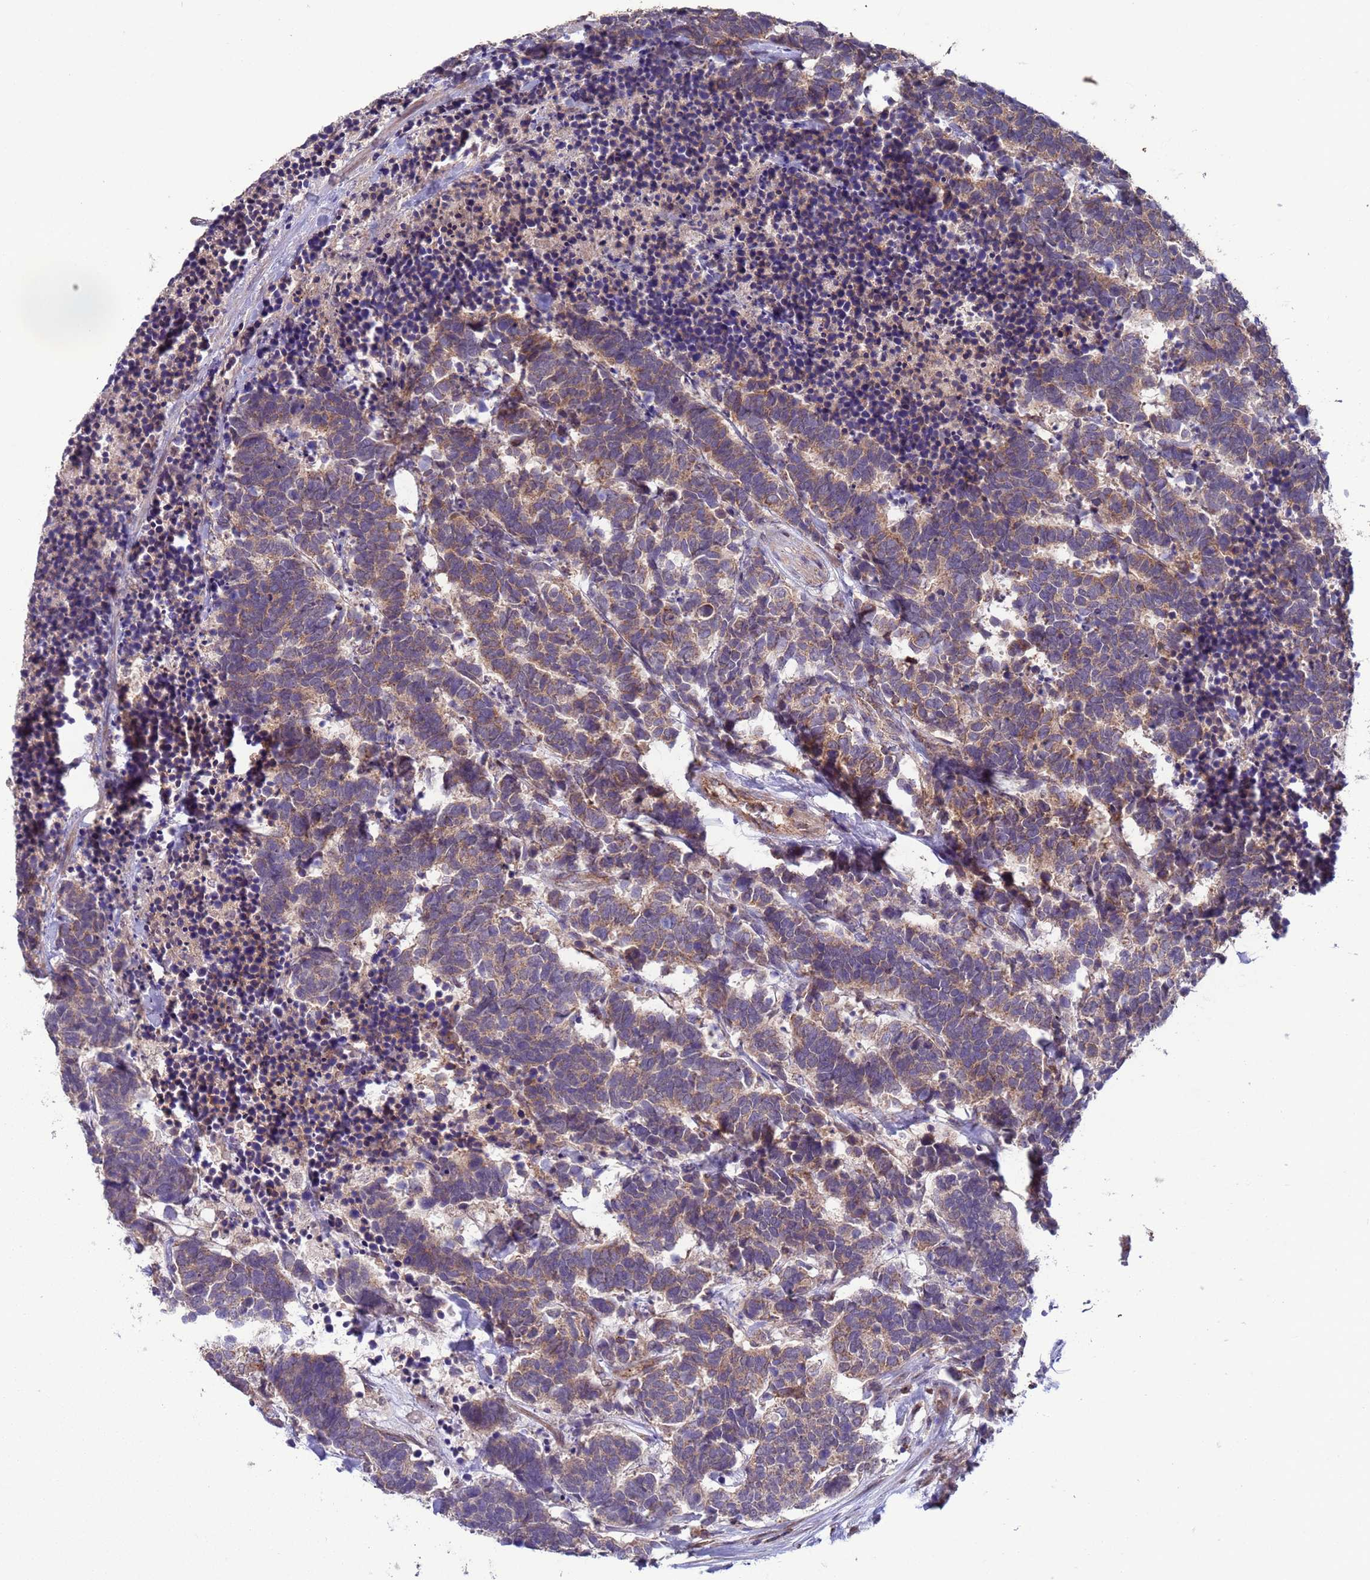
{"staining": {"intensity": "moderate", "quantity": ">75%", "location": "cytoplasmic/membranous"}, "tissue": "carcinoid", "cell_type": "Tumor cells", "image_type": "cancer", "snomed": [{"axis": "morphology", "description": "Carcinoma, NOS"}, {"axis": "morphology", "description": "Carcinoid, malignant, NOS"}, {"axis": "topography", "description": "Urinary bladder"}], "caption": "The histopathology image reveals a brown stain indicating the presence of a protein in the cytoplasmic/membranous of tumor cells in malignant carcinoid.", "gene": "ACAD8", "patient": {"sex": "male", "age": 57}}